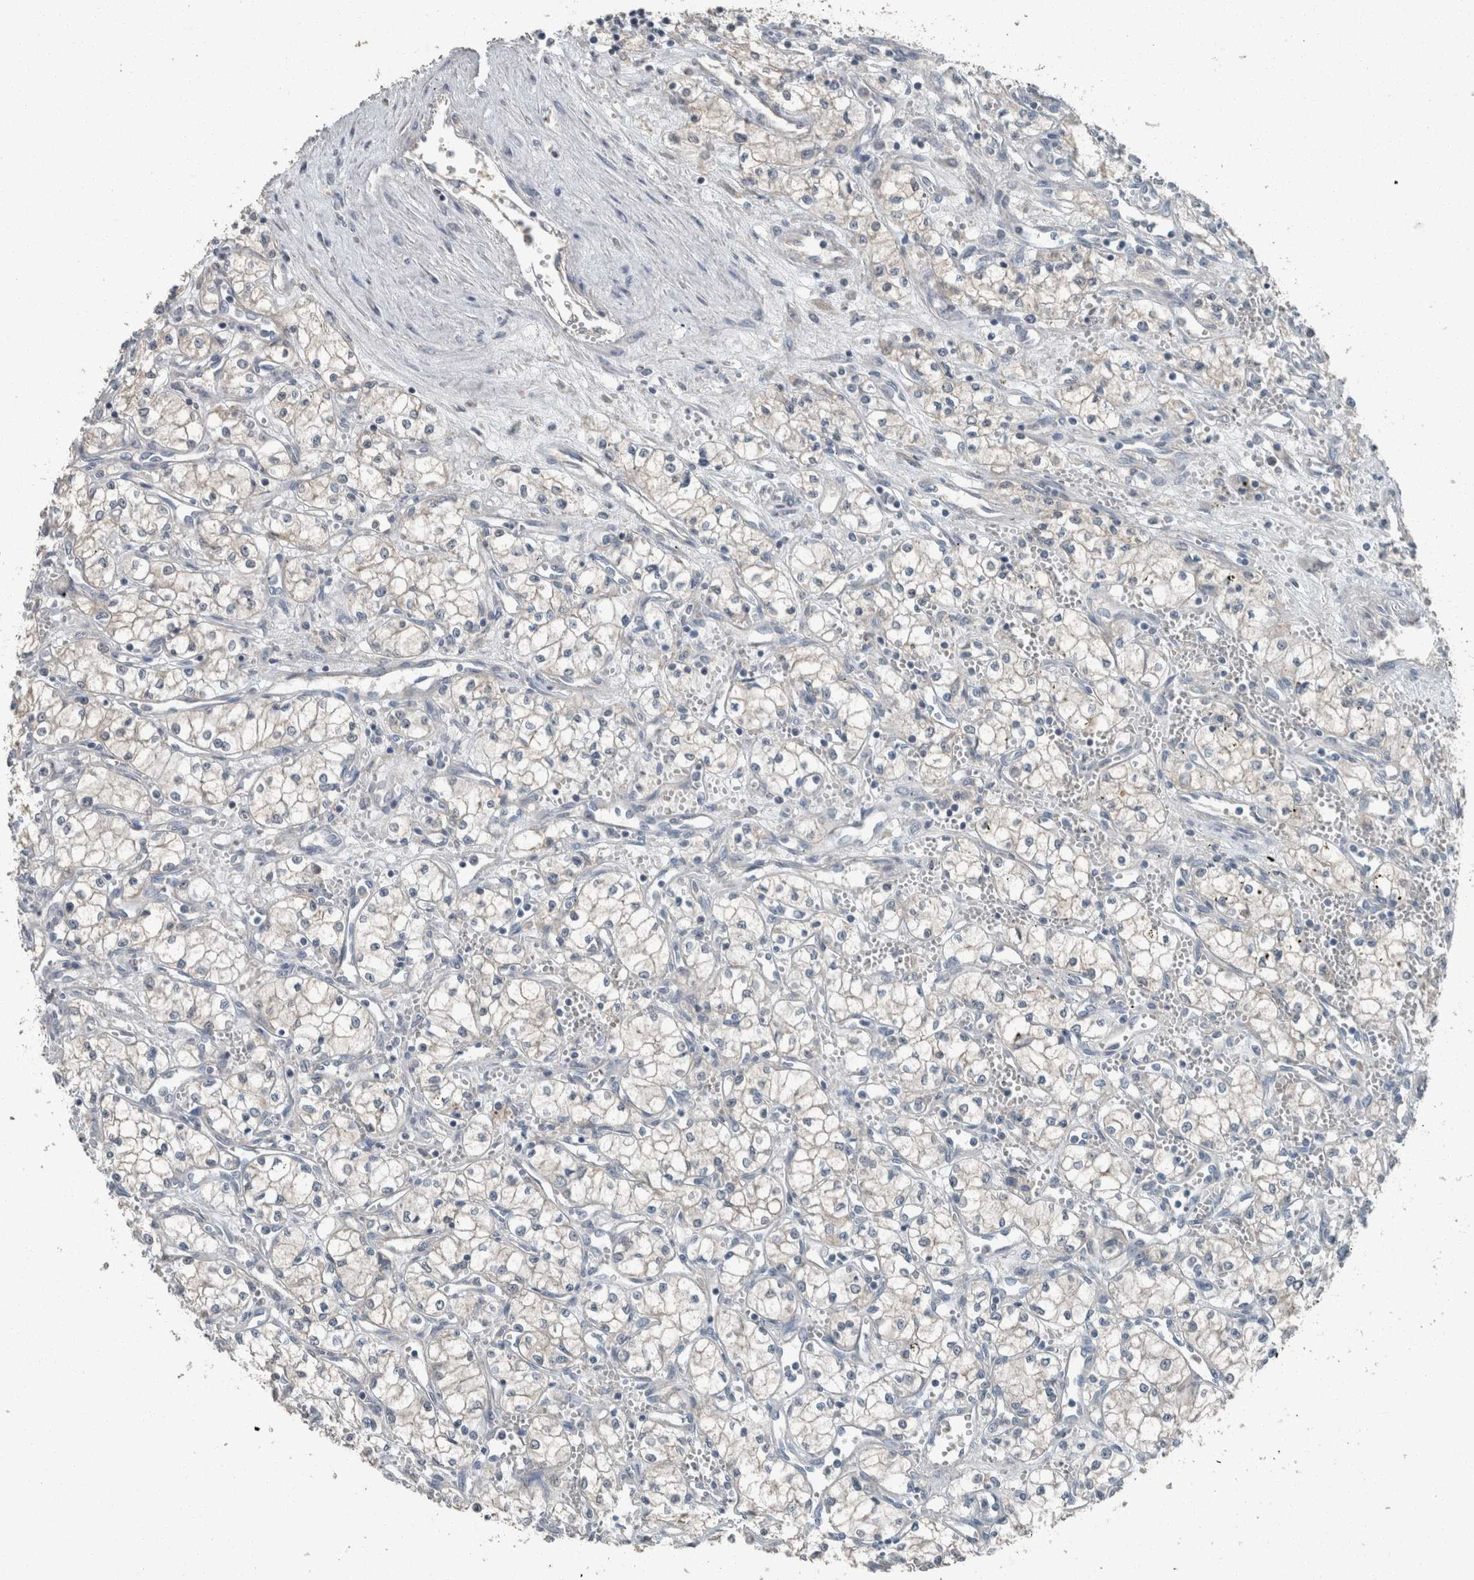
{"staining": {"intensity": "negative", "quantity": "none", "location": "none"}, "tissue": "renal cancer", "cell_type": "Tumor cells", "image_type": "cancer", "snomed": [{"axis": "morphology", "description": "Adenocarcinoma, NOS"}, {"axis": "topography", "description": "Kidney"}], "caption": "Micrograph shows no significant protein expression in tumor cells of renal cancer.", "gene": "KNTC1", "patient": {"sex": "male", "age": 59}}